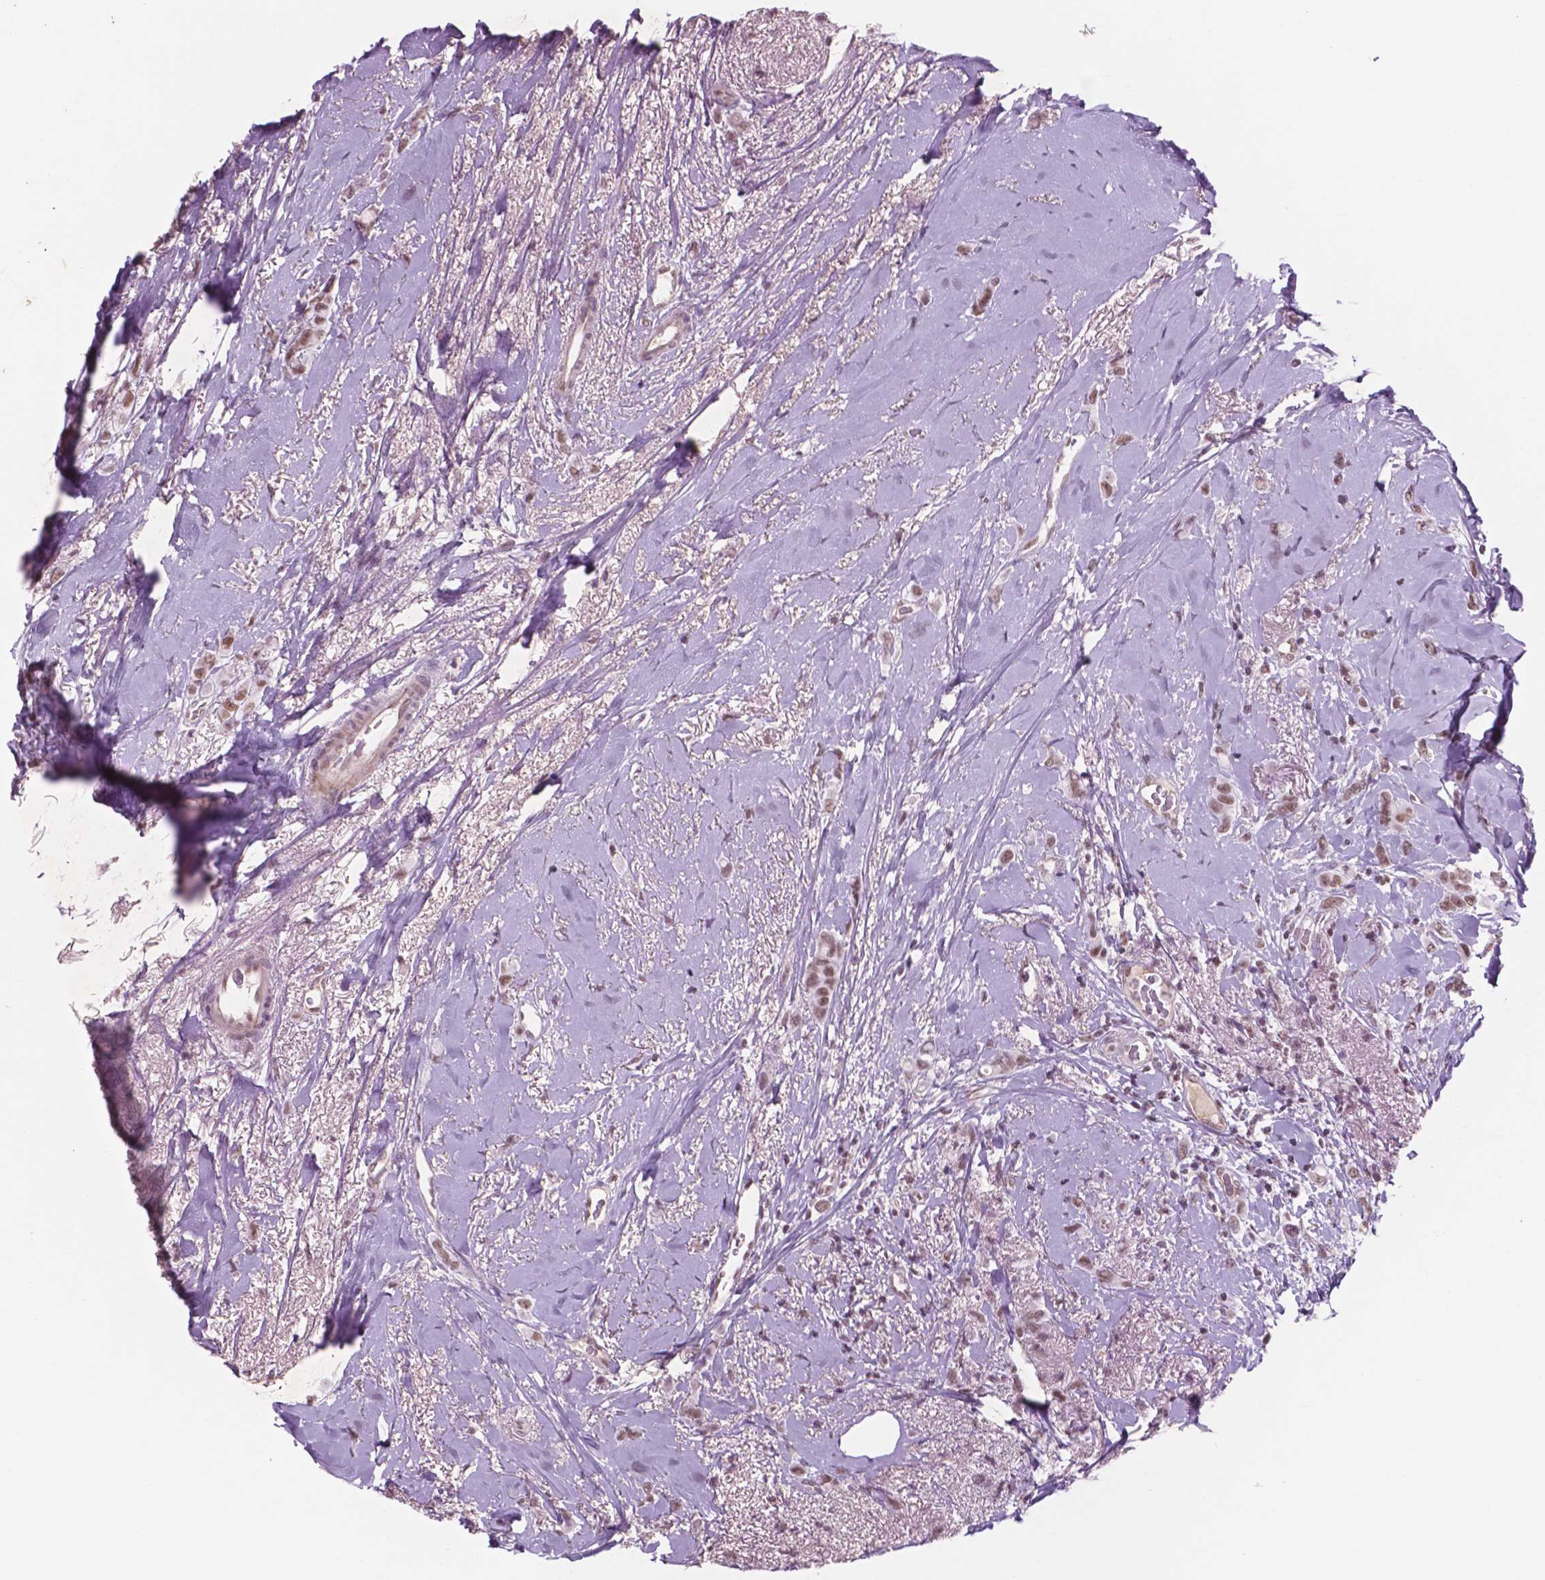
{"staining": {"intensity": "moderate", "quantity": ">75%", "location": "nuclear"}, "tissue": "breast cancer", "cell_type": "Tumor cells", "image_type": "cancer", "snomed": [{"axis": "morphology", "description": "Lobular carcinoma"}, {"axis": "topography", "description": "Breast"}], "caption": "About >75% of tumor cells in human breast cancer show moderate nuclear protein positivity as visualized by brown immunohistochemical staining.", "gene": "CTR9", "patient": {"sex": "female", "age": 66}}